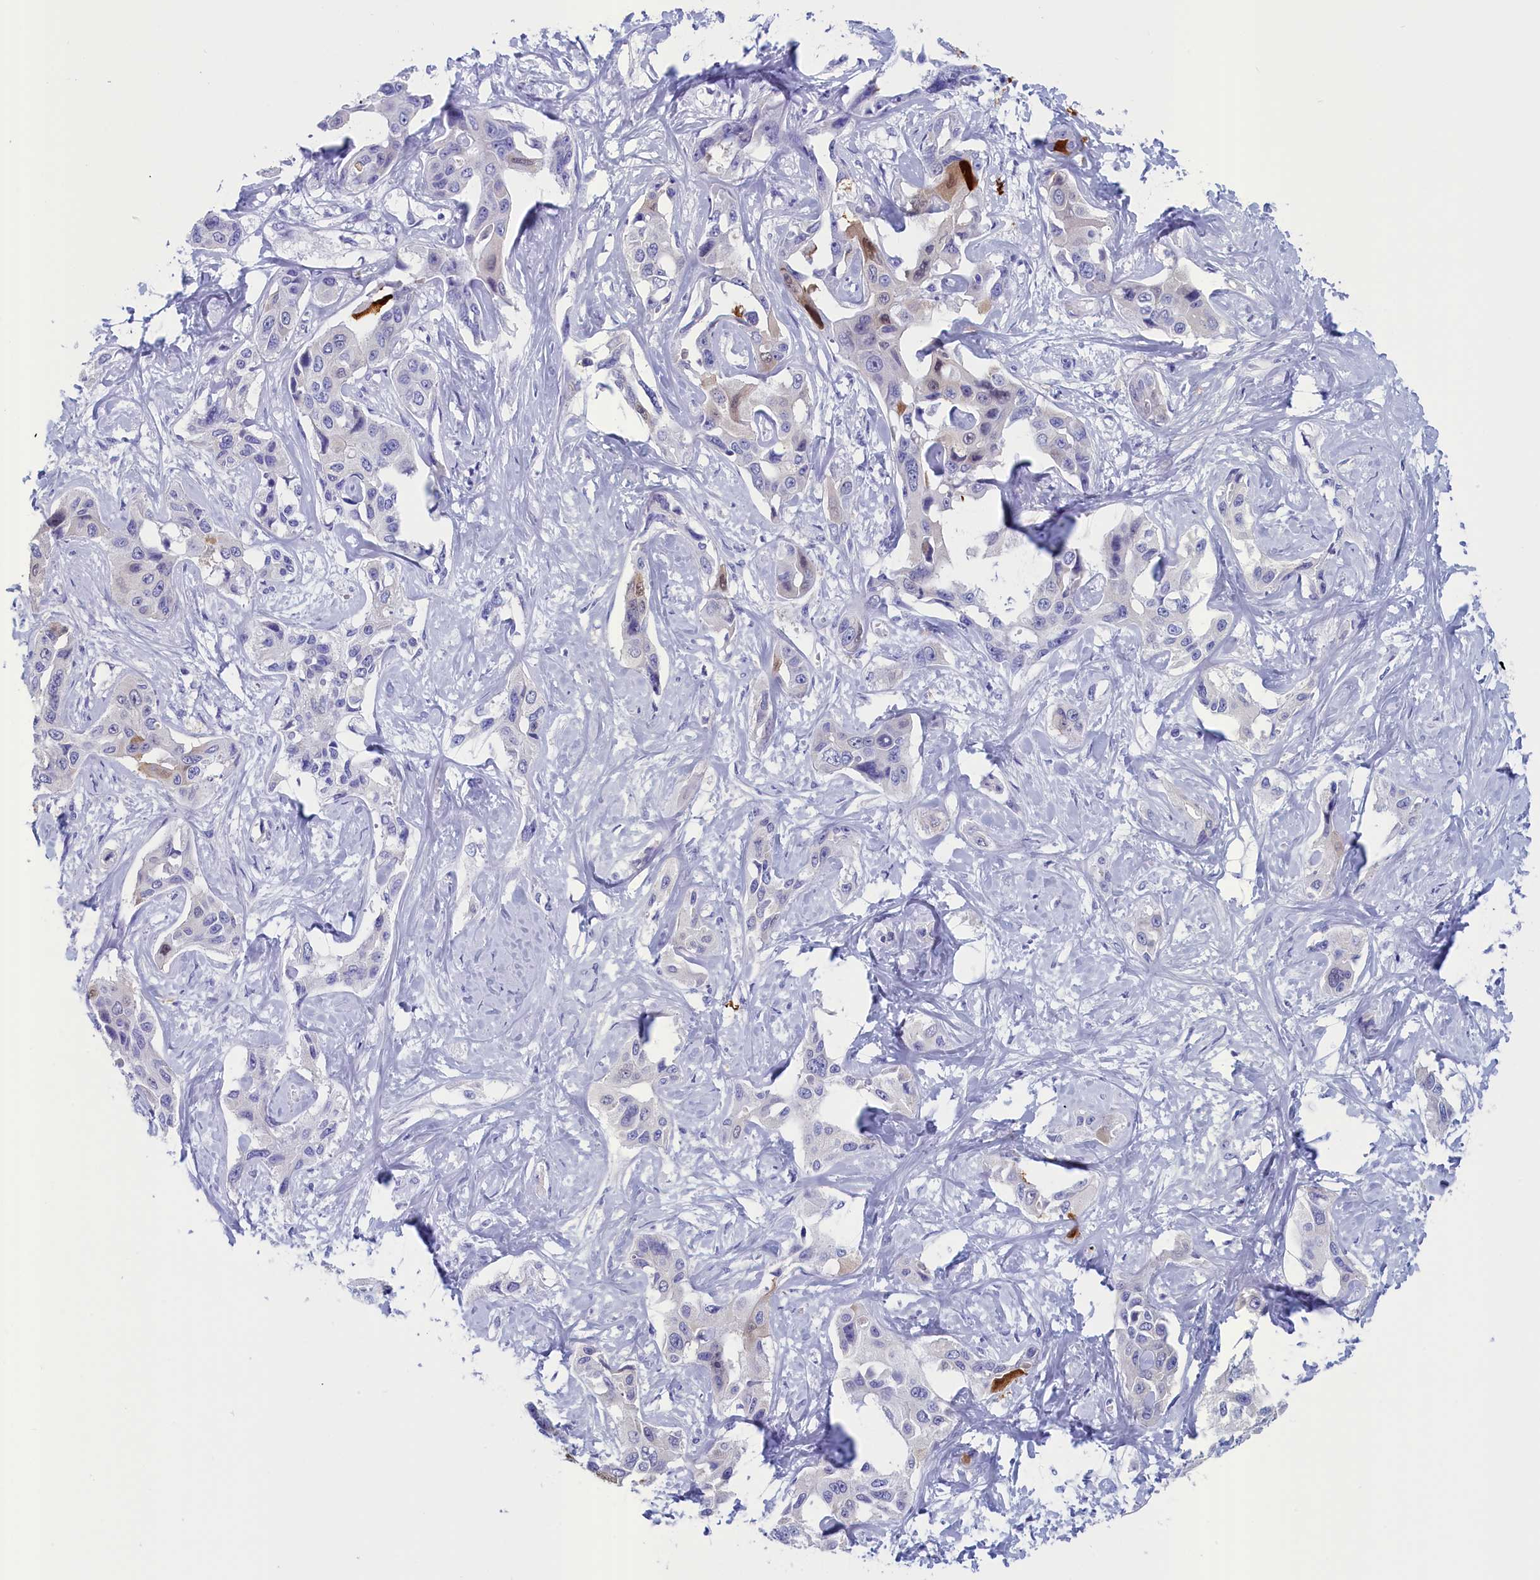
{"staining": {"intensity": "negative", "quantity": "none", "location": "none"}, "tissue": "liver cancer", "cell_type": "Tumor cells", "image_type": "cancer", "snomed": [{"axis": "morphology", "description": "Cholangiocarcinoma"}, {"axis": "topography", "description": "Liver"}], "caption": "A high-resolution image shows immunohistochemistry (IHC) staining of cholangiocarcinoma (liver), which displays no significant expression in tumor cells.", "gene": "ANKRD2", "patient": {"sex": "male", "age": 59}}